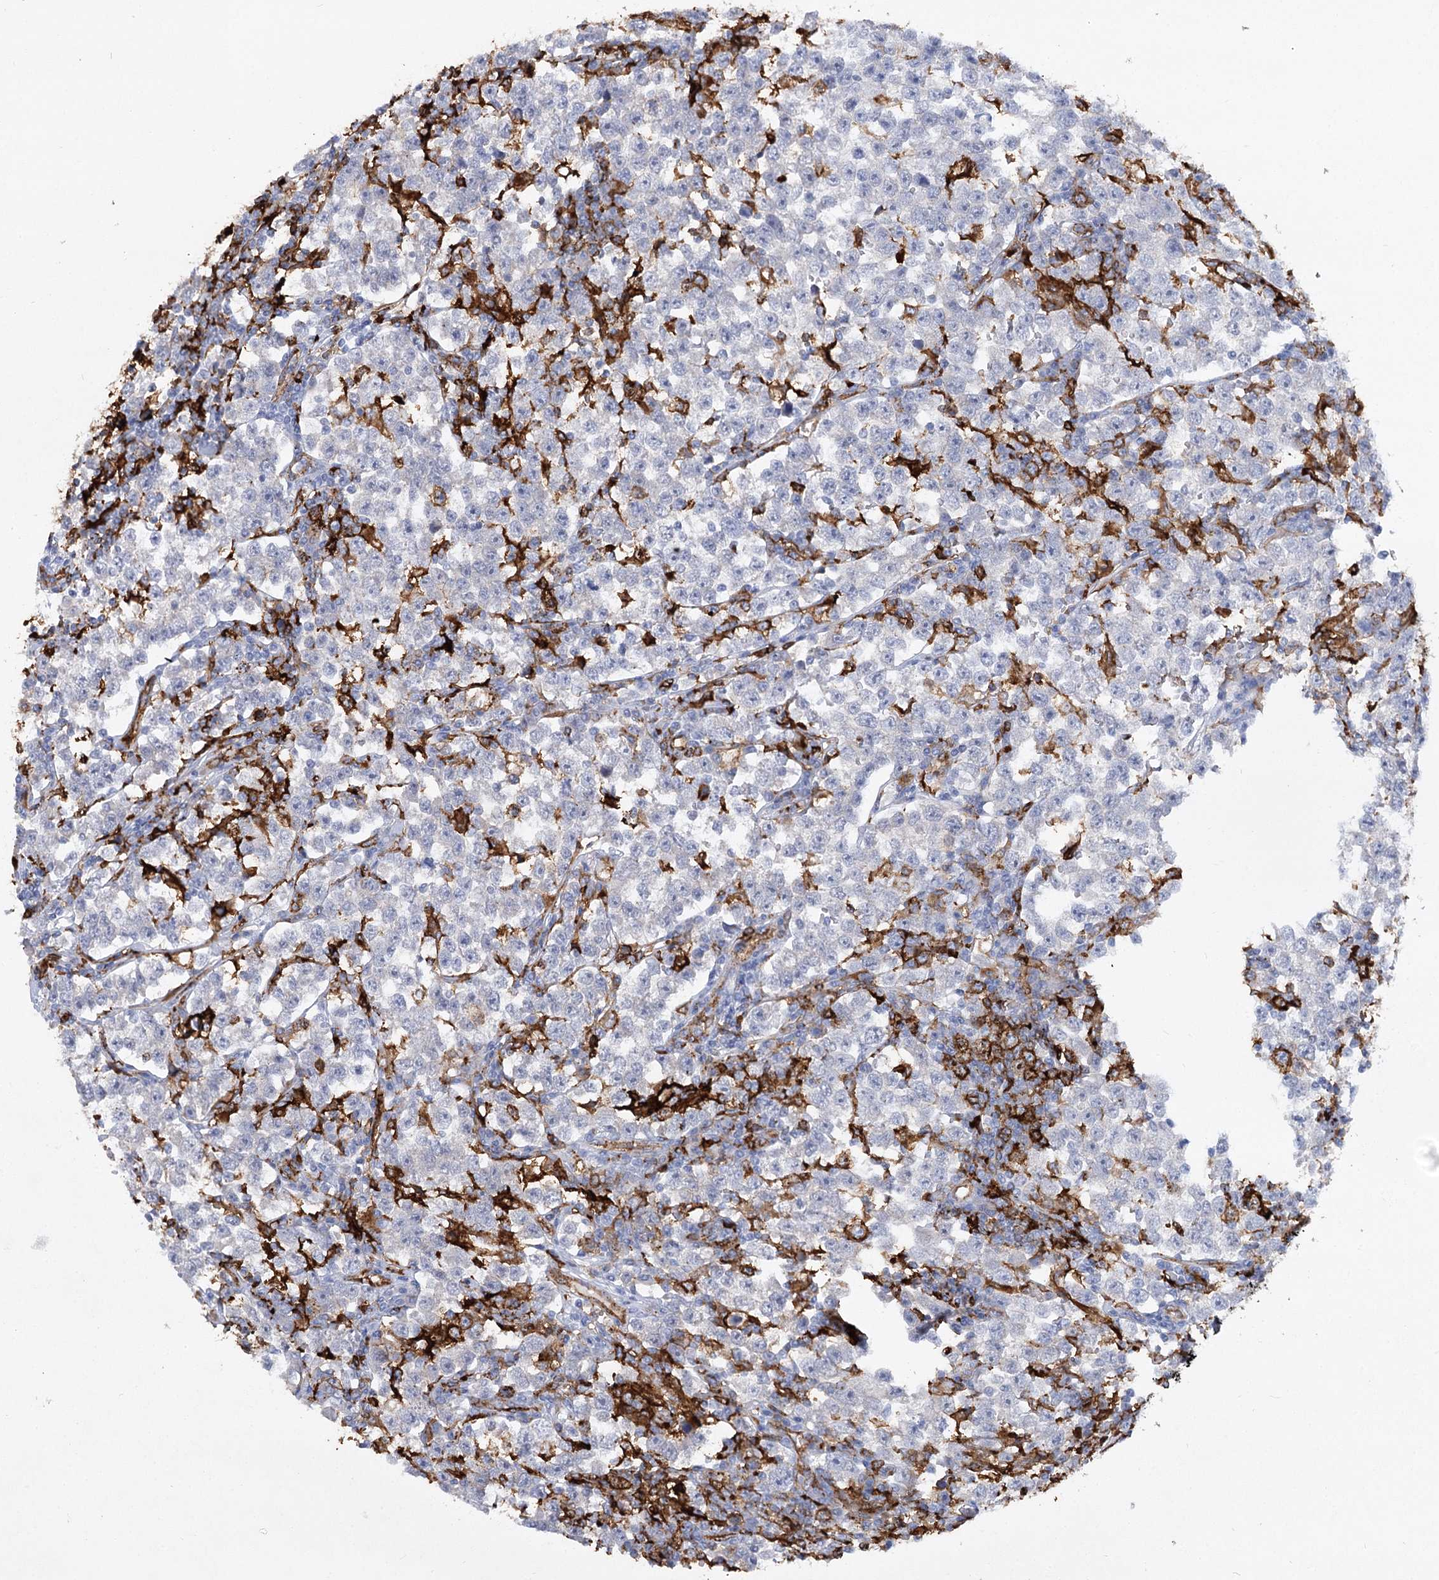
{"staining": {"intensity": "negative", "quantity": "none", "location": "none"}, "tissue": "testis cancer", "cell_type": "Tumor cells", "image_type": "cancer", "snomed": [{"axis": "morphology", "description": "Normal tissue, NOS"}, {"axis": "morphology", "description": "Seminoma, NOS"}, {"axis": "topography", "description": "Testis"}], "caption": "The IHC photomicrograph has no significant positivity in tumor cells of testis cancer (seminoma) tissue.", "gene": "PIWIL4", "patient": {"sex": "male", "age": 43}}